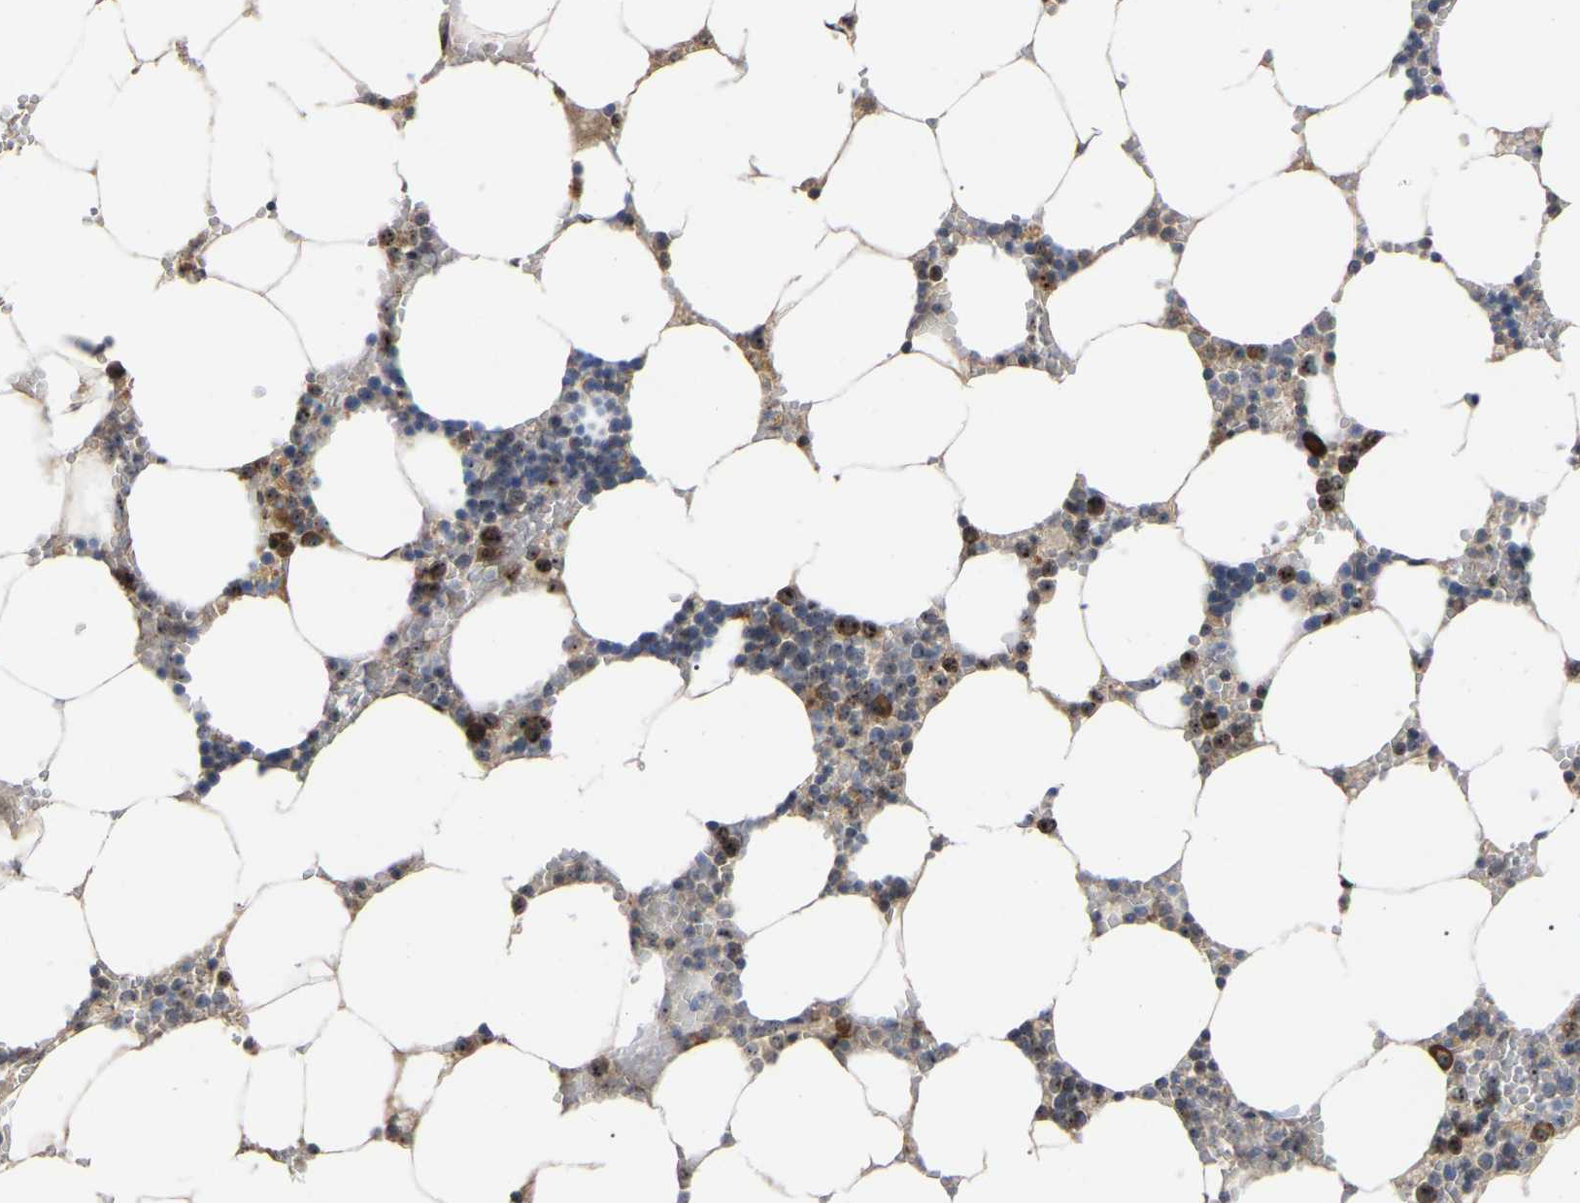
{"staining": {"intensity": "moderate", "quantity": "<25%", "location": "cytoplasmic/membranous,nuclear"}, "tissue": "bone marrow", "cell_type": "Hematopoietic cells", "image_type": "normal", "snomed": [{"axis": "morphology", "description": "Normal tissue, NOS"}, {"axis": "topography", "description": "Bone marrow"}], "caption": "This micrograph exhibits immunohistochemistry (IHC) staining of normal human bone marrow, with low moderate cytoplasmic/membranous,nuclear expression in about <25% of hematopoietic cells.", "gene": "NOP53", "patient": {"sex": "male", "age": 70}}